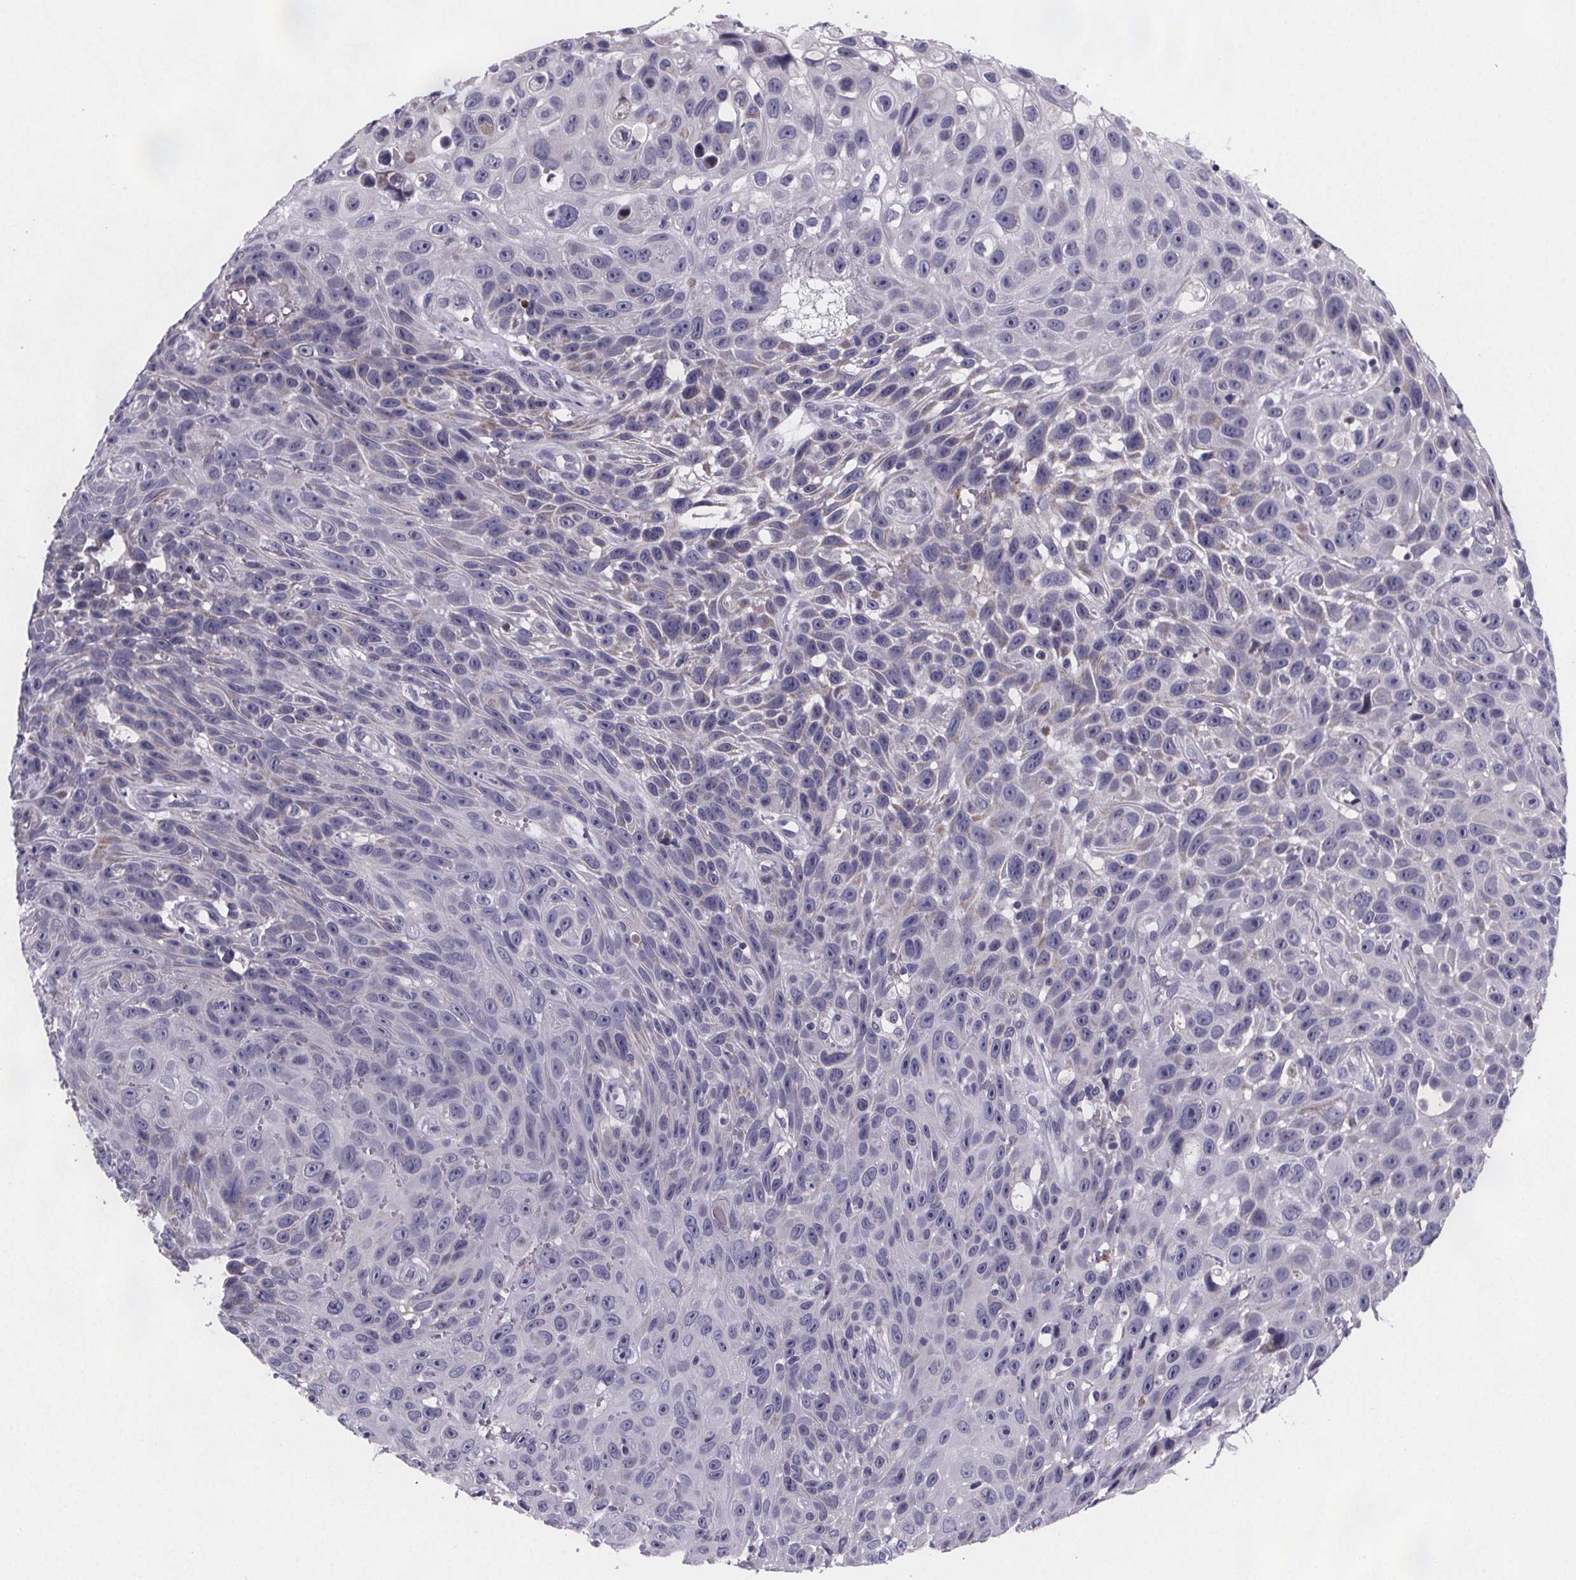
{"staining": {"intensity": "negative", "quantity": "none", "location": "none"}, "tissue": "skin cancer", "cell_type": "Tumor cells", "image_type": "cancer", "snomed": [{"axis": "morphology", "description": "Squamous cell carcinoma, NOS"}, {"axis": "topography", "description": "Skin"}], "caption": "An image of human skin squamous cell carcinoma is negative for staining in tumor cells. (Stains: DAB immunohistochemistry (IHC) with hematoxylin counter stain, Microscopy: brightfield microscopy at high magnification).", "gene": "PAH", "patient": {"sex": "male", "age": 82}}